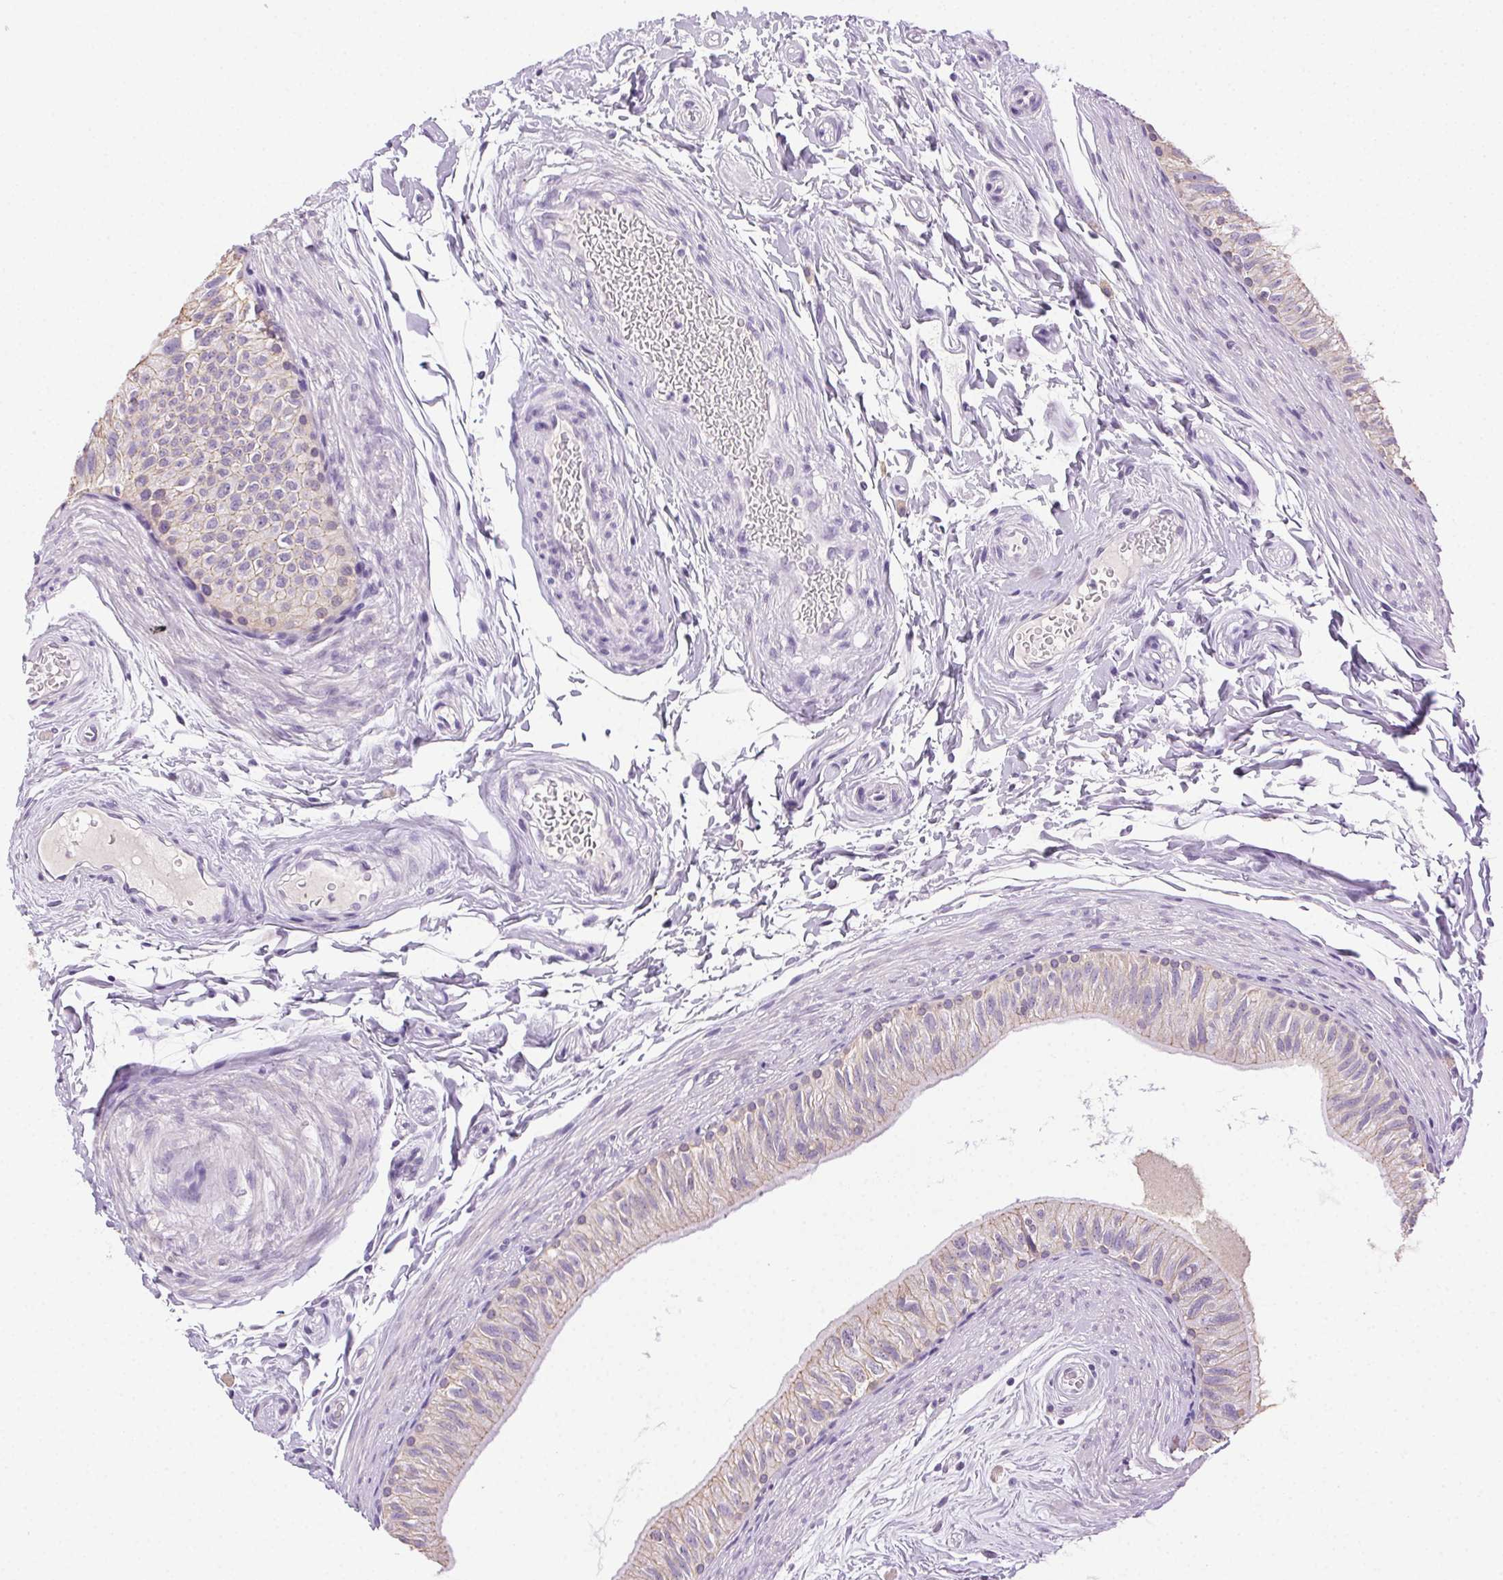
{"staining": {"intensity": "weak", "quantity": "<25%", "location": "cytoplasmic/membranous"}, "tissue": "epididymis", "cell_type": "Glandular cells", "image_type": "normal", "snomed": [{"axis": "morphology", "description": "Normal tissue, NOS"}, {"axis": "topography", "description": "Epididymis"}], "caption": "Immunohistochemical staining of benign human epididymis displays no significant positivity in glandular cells. Nuclei are stained in blue.", "gene": "CLDN10", "patient": {"sex": "male", "age": 36}}